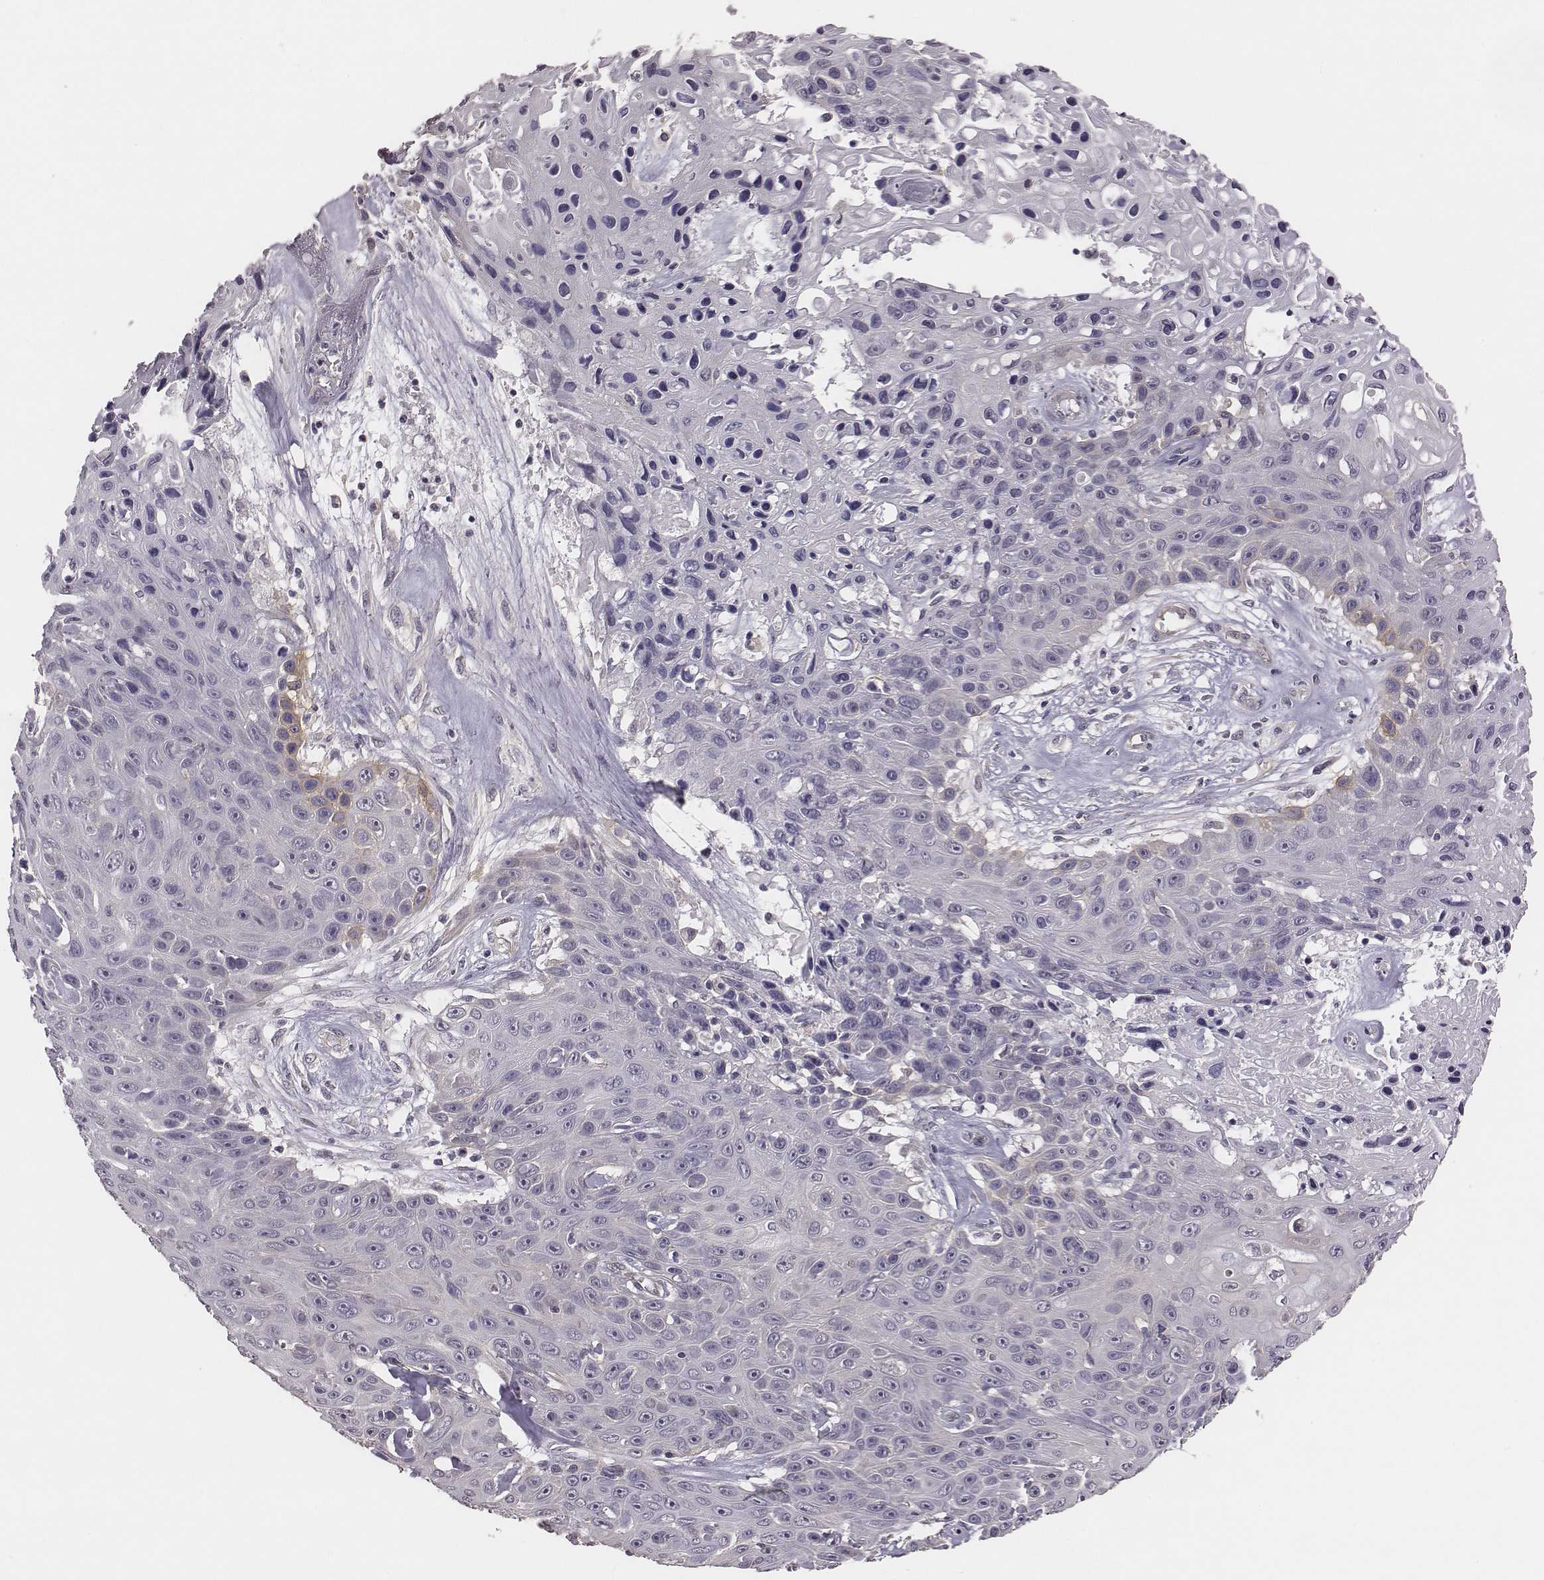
{"staining": {"intensity": "negative", "quantity": "none", "location": "none"}, "tissue": "skin cancer", "cell_type": "Tumor cells", "image_type": "cancer", "snomed": [{"axis": "morphology", "description": "Squamous cell carcinoma, NOS"}, {"axis": "topography", "description": "Skin"}], "caption": "An immunohistochemistry image of skin cancer is shown. There is no staining in tumor cells of skin cancer. (DAB (3,3'-diaminobenzidine) IHC visualized using brightfield microscopy, high magnification).", "gene": "SCARF1", "patient": {"sex": "male", "age": 82}}